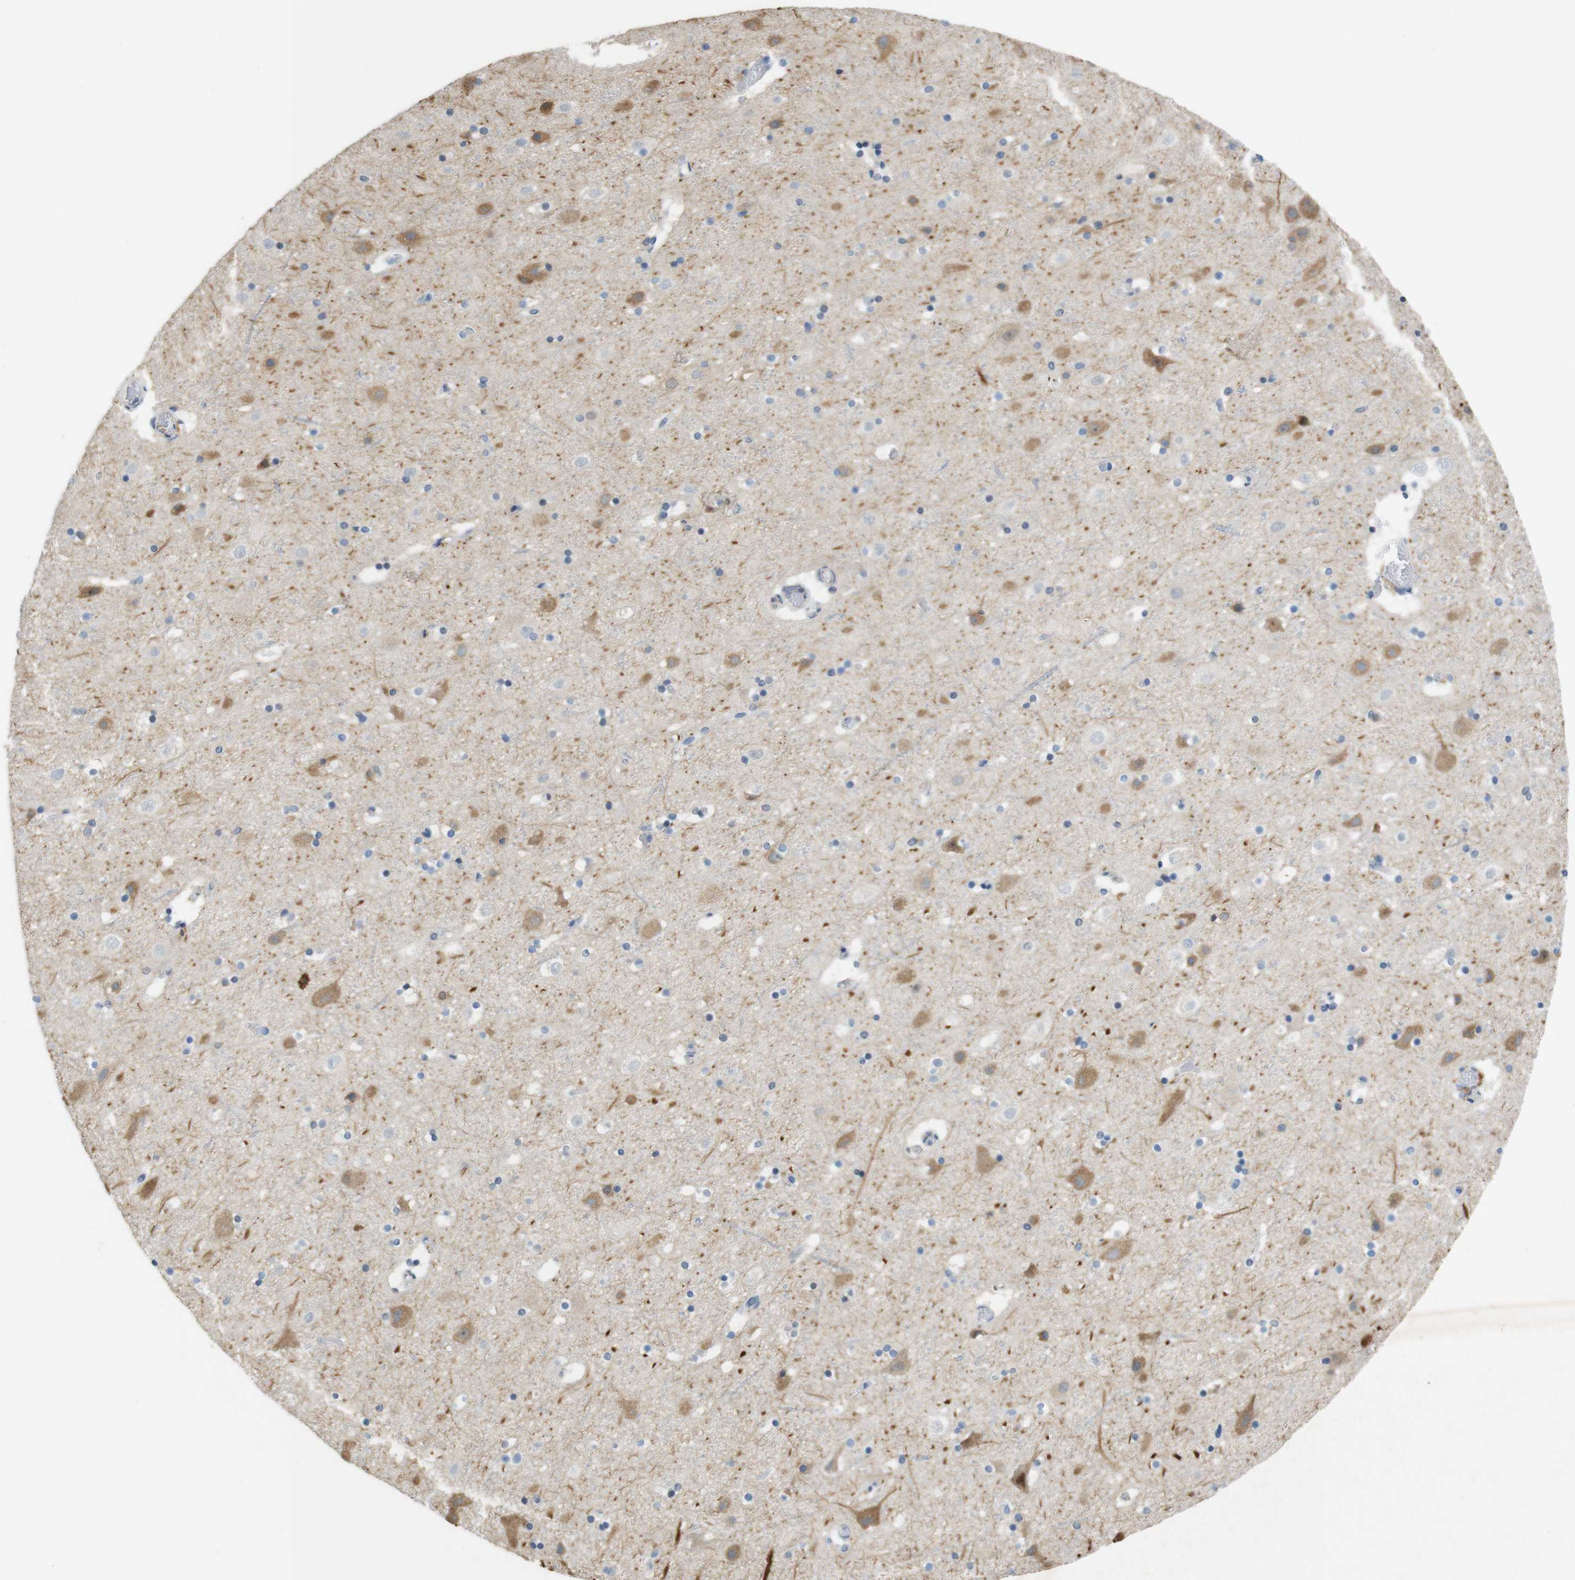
{"staining": {"intensity": "negative", "quantity": "none", "location": "none"}, "tissue": "cerebral cortex", "cell_type": "Endothelial cells", "image_type": "normal", "snomed": [{"axis": "morphology", "description": "Normal tissue, NOS"}, {"axis": "topography", "description": "Cerebral cortex"}], "caption": "A photomicrograph of human cerebral cortex is negative for staining in endothelial cells. (Stains: DAB IHC with hematoxylin counter stain, Microscopy: brightfield microscopy at high magnification).", "gene": "TJP3", "patient": {"sex": "male", "age": 45}}